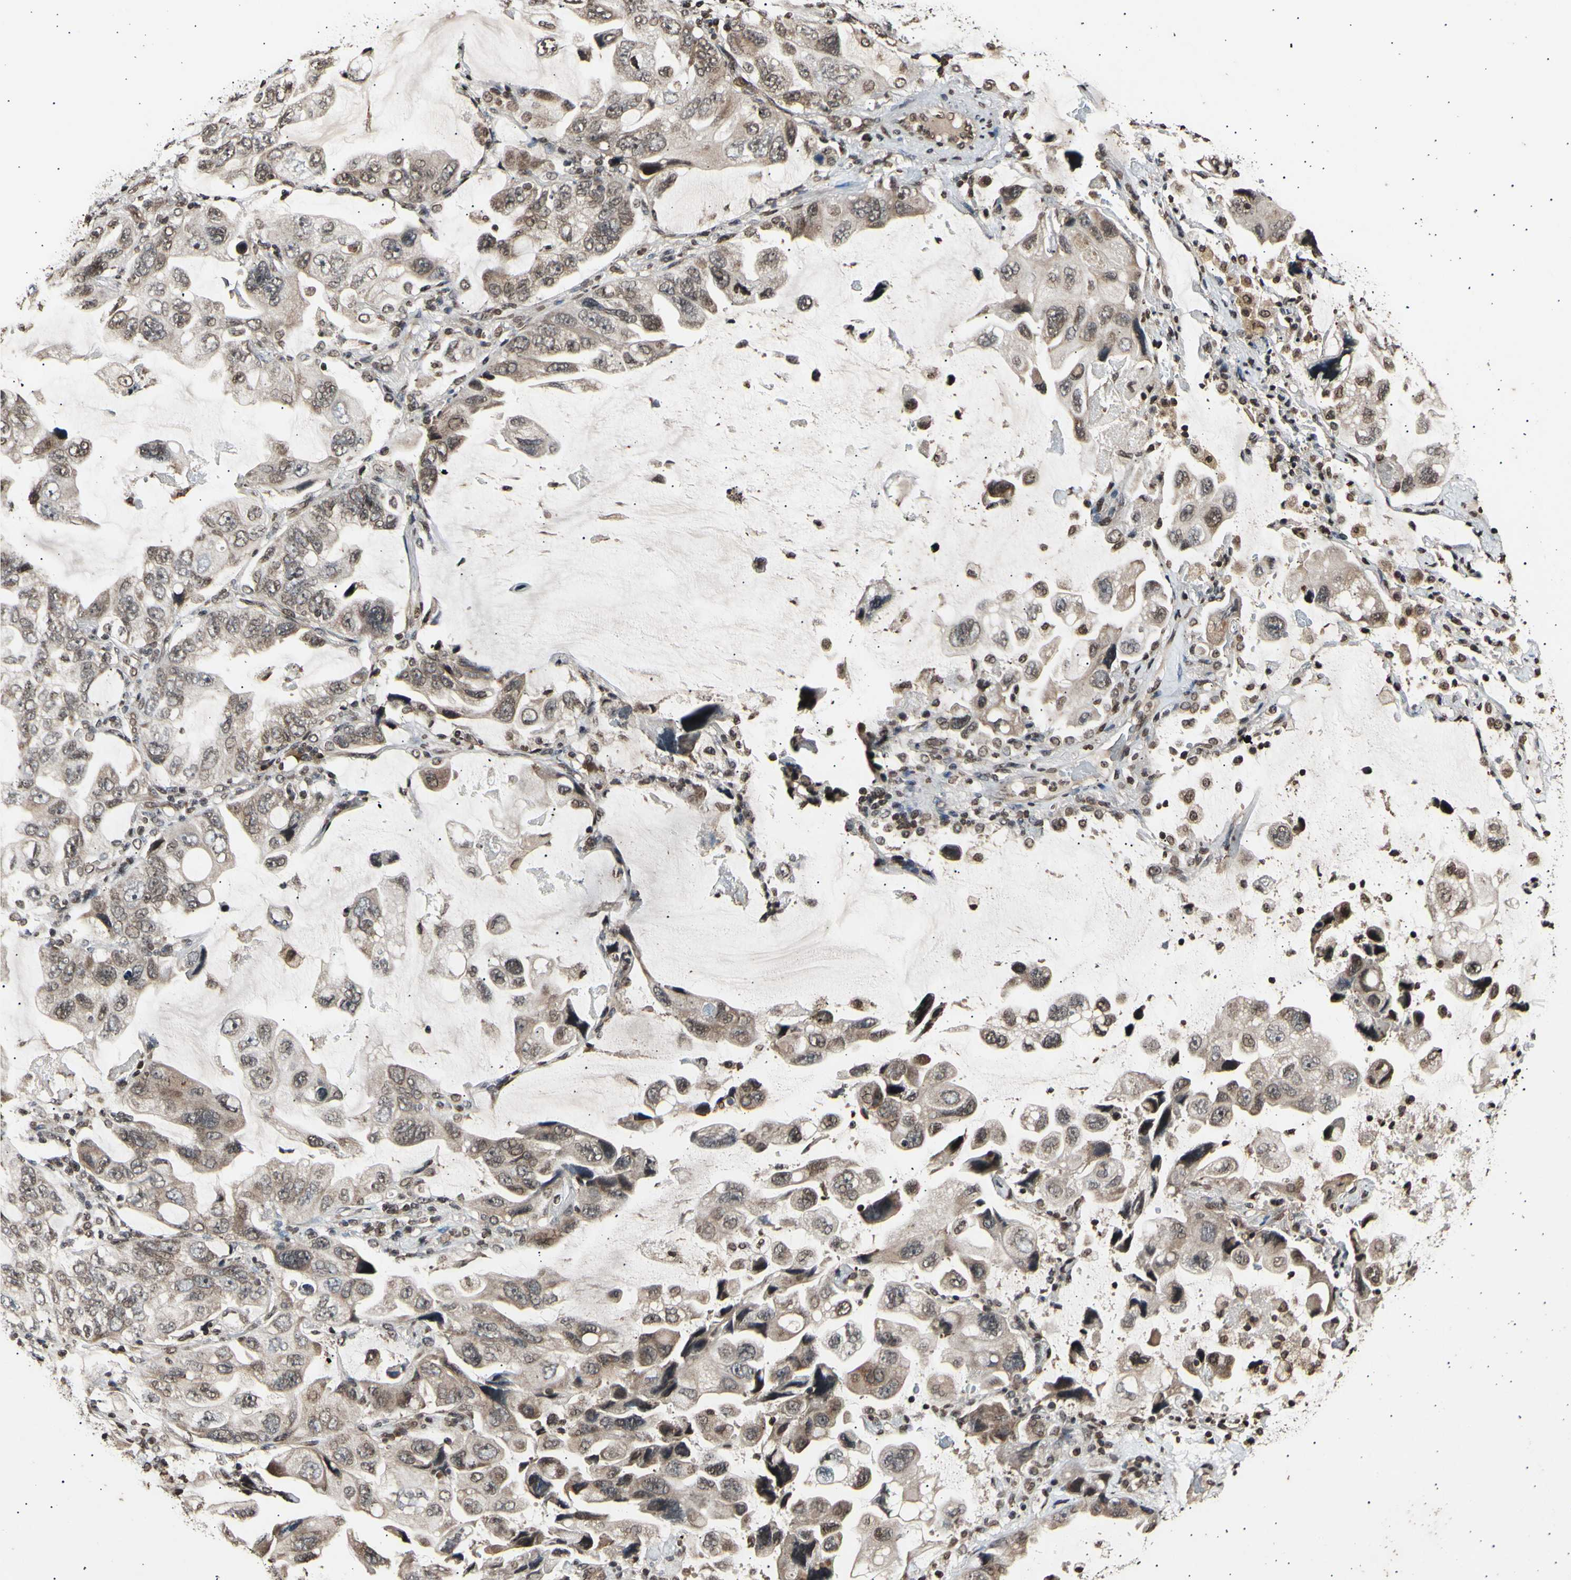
{"staining": {"intensity": "moderate", "quantity": ">75%", "location": "cytoplasmic/membranous,nuclear"}, "tissue": "lung cancer", "cell_type": "Tumor cells", "image_type": "cancer", "snomed": [{"axis": "morphology", "description": "Squamous cell carcinoma, NOS"}, {"axis": "topography", "description": "Lung"}], "caption": "There is medium levels of moderate cytoplasmic/membranous and nuclear positivity in tumor cells of squamous cell carcinoma (lung), as demonstrated by immunohistochemical staining (brown color).", "gene": "ANAPC7", "patient": {"sex": "female", "age": 73}}